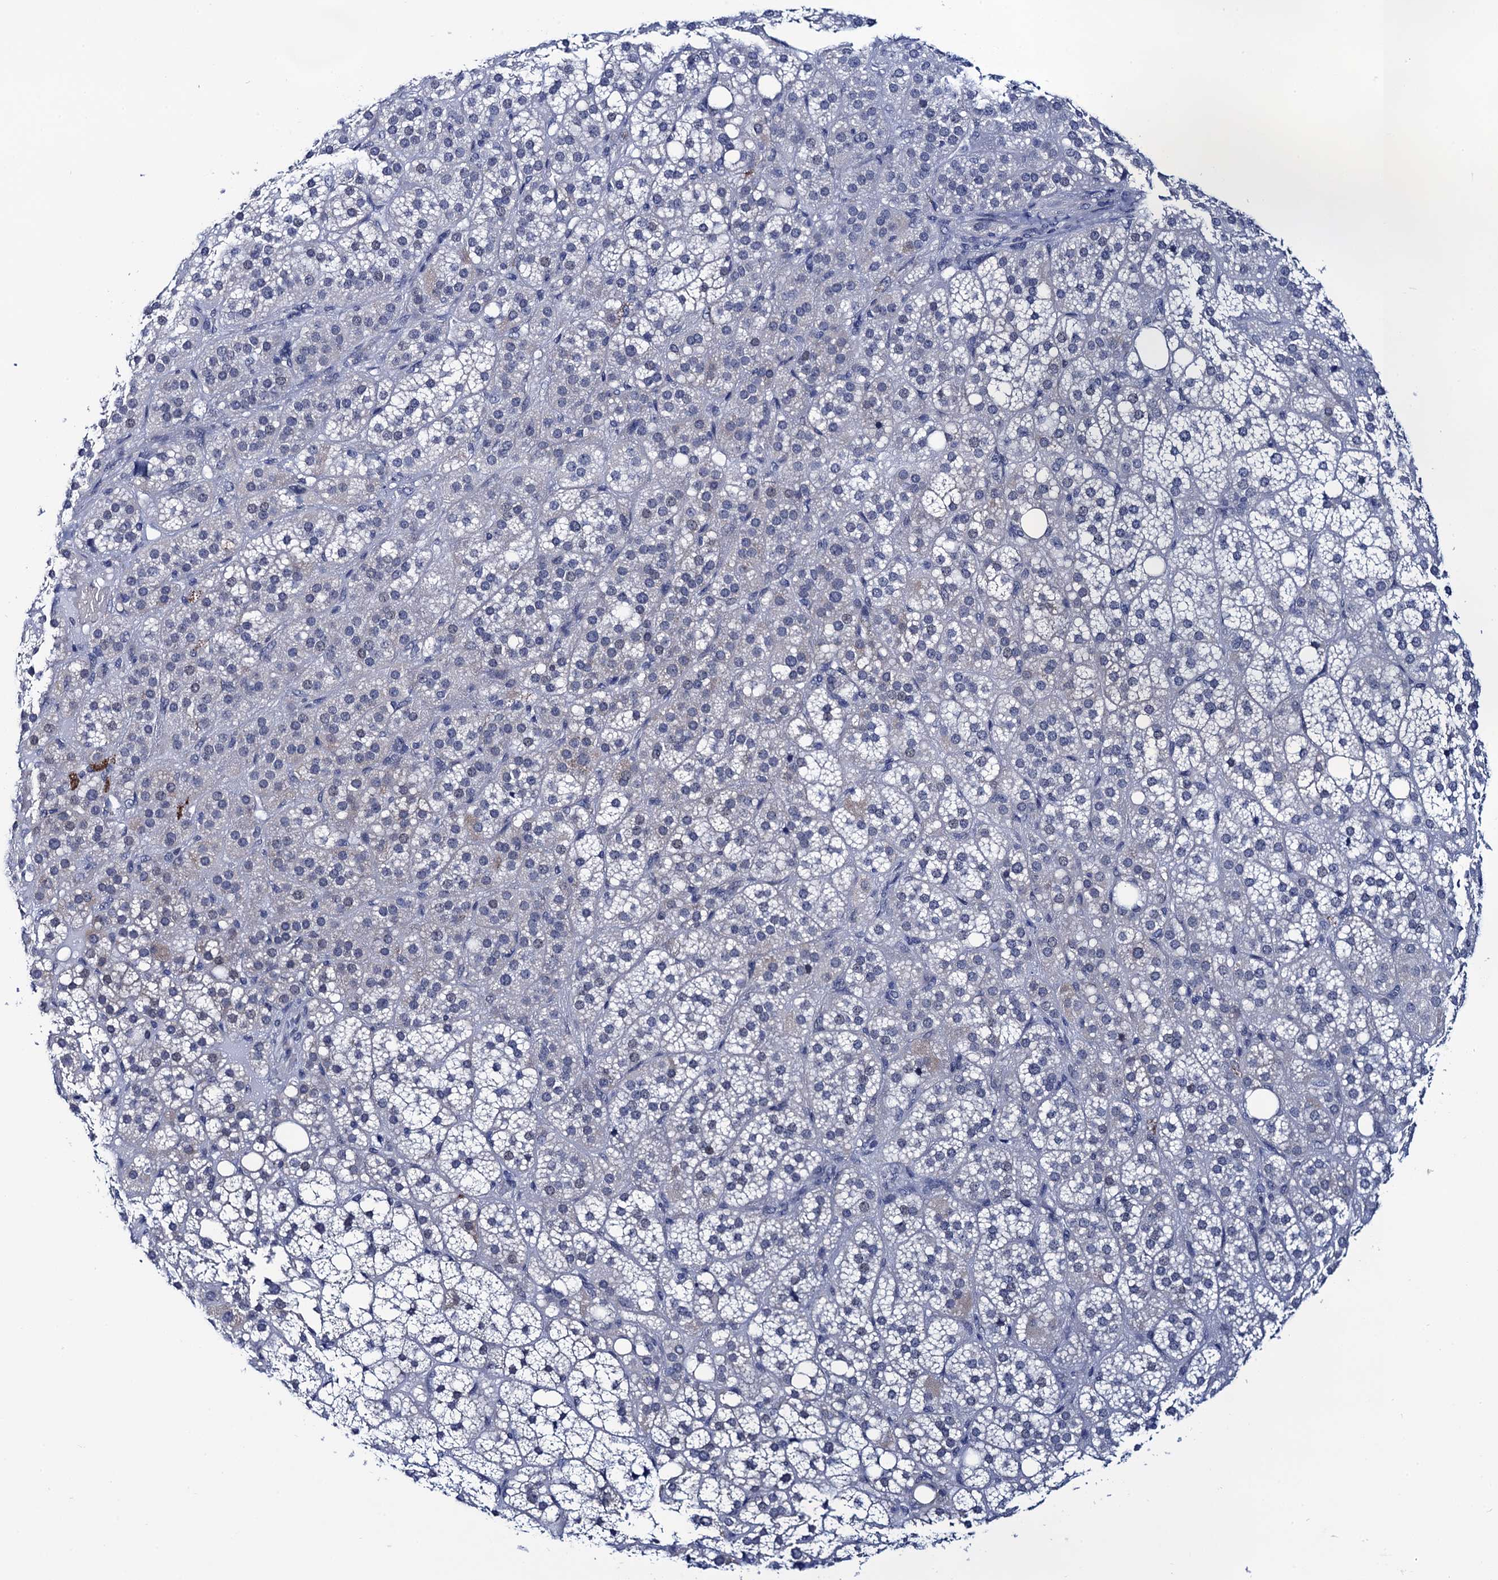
{"staining": {"intensity": "negative", "quantity": "none", "location": "none"}, "tissue": "adrenal gland", "cell_type": "Glandular cells", "image_type": "normal", "snomed": [{"axis": "morphology", "description": "Normal tissue, NOS"}, {"axis": "topography", "description": "Adrenal gland"}], "caption": "Immunohistochemistry (IHC) photomicrograph of normal adrenal gland stained for a protein (brown), which shows no positivity in glandular cells. (DAB immunohistochemistry (IHC) visualized using brightfield microscopy, high magnification).", "gene": "C16orf87", "patient": {"sex": "female", "age": 59}}